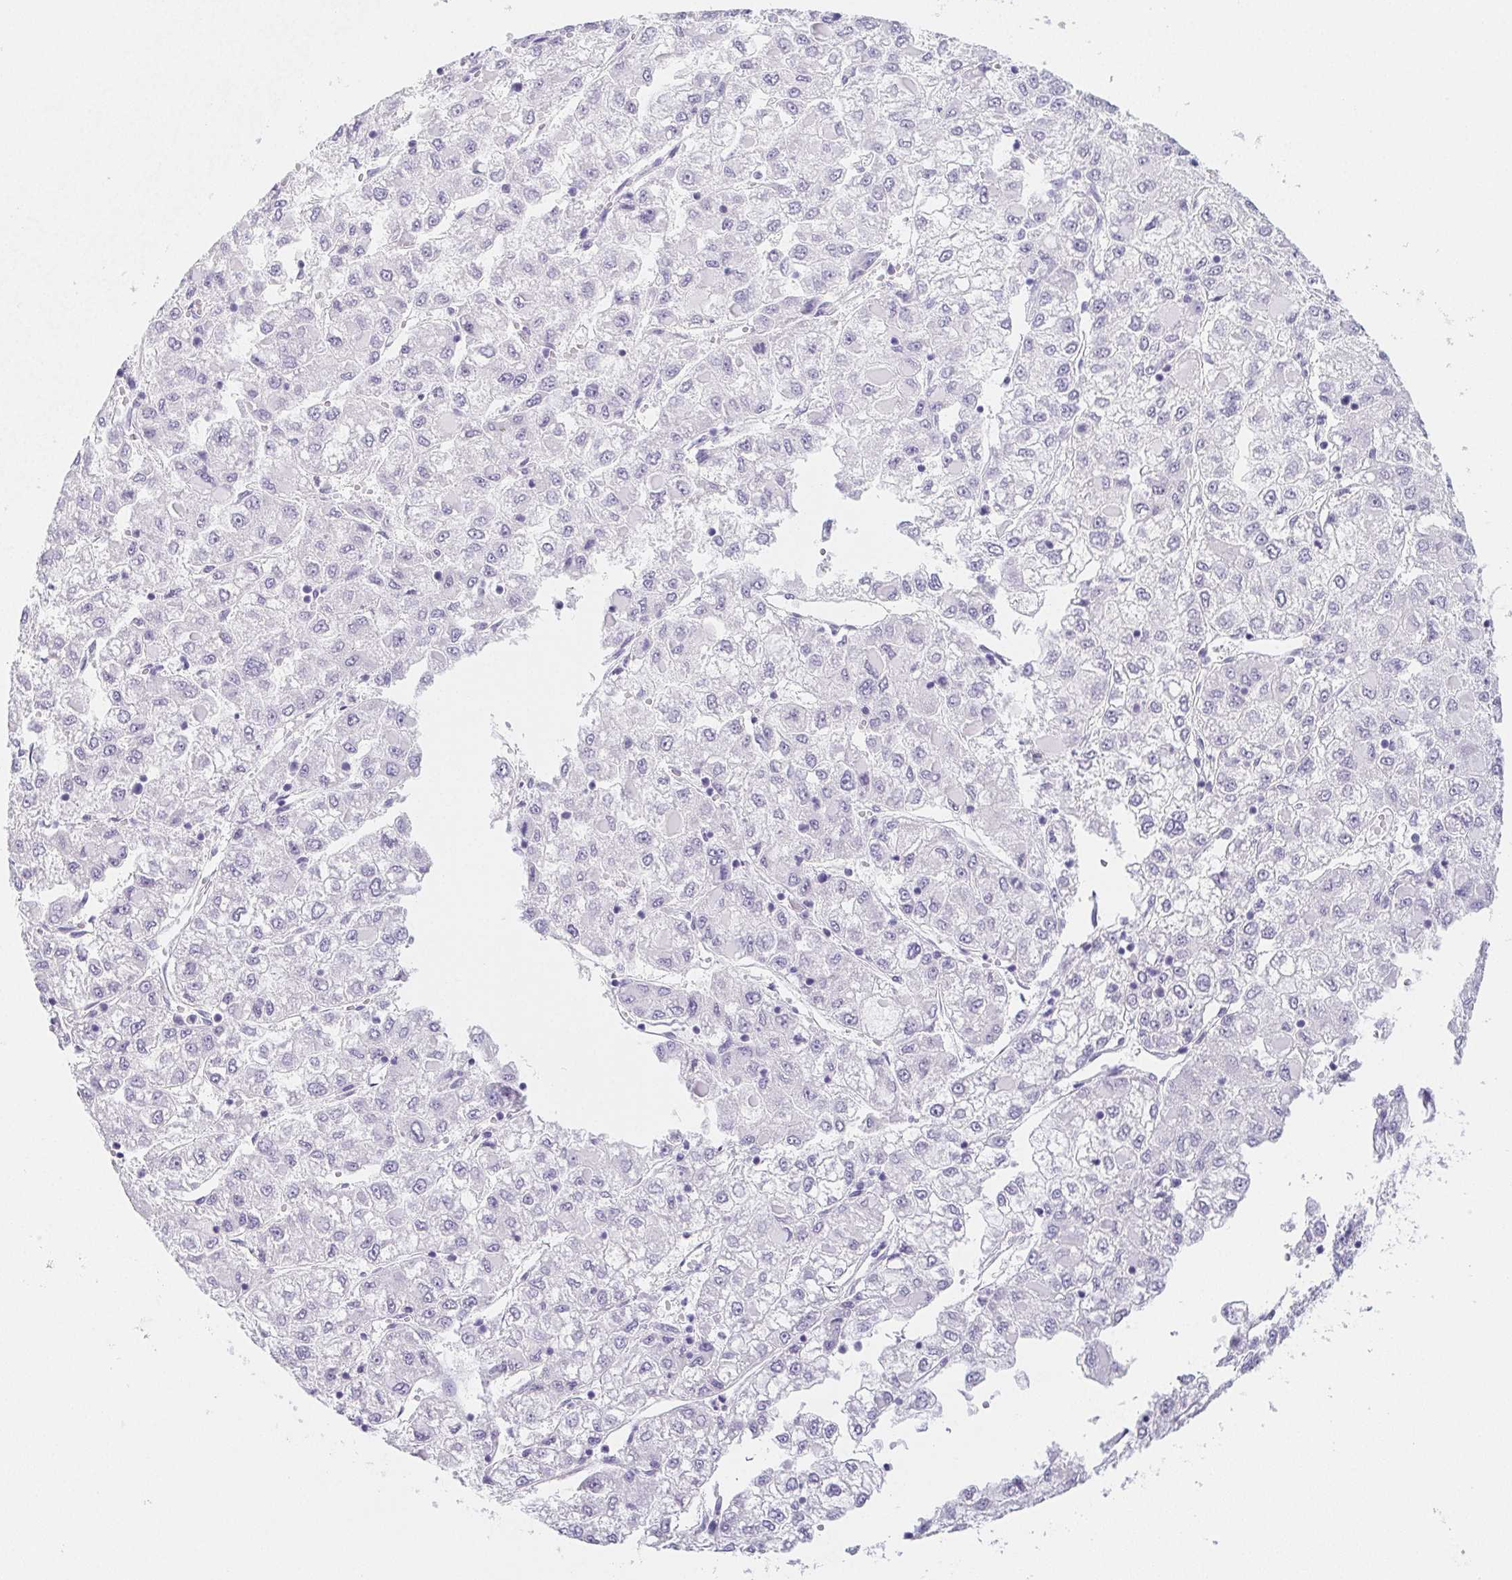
{"staining": {"intensity": "negative", "quantity": "none", "location": "none"}, "tissue": "liver cancer", "cell_type": "Tumor cells", "image_type": "cancer", "snomed": [{"axis": "morphology", "description": "Carcinoma, Hepatocellular, NOS"}, {"axis": "topography", "description": "Liver"}], "caption": "Human liver cancer (hepatocellular carcinoma) stained for a protein using IHC exhibits no positivity in tumor cells.", "gene": "ZBBX", "patient": {"sex": "male", "age": 40}}